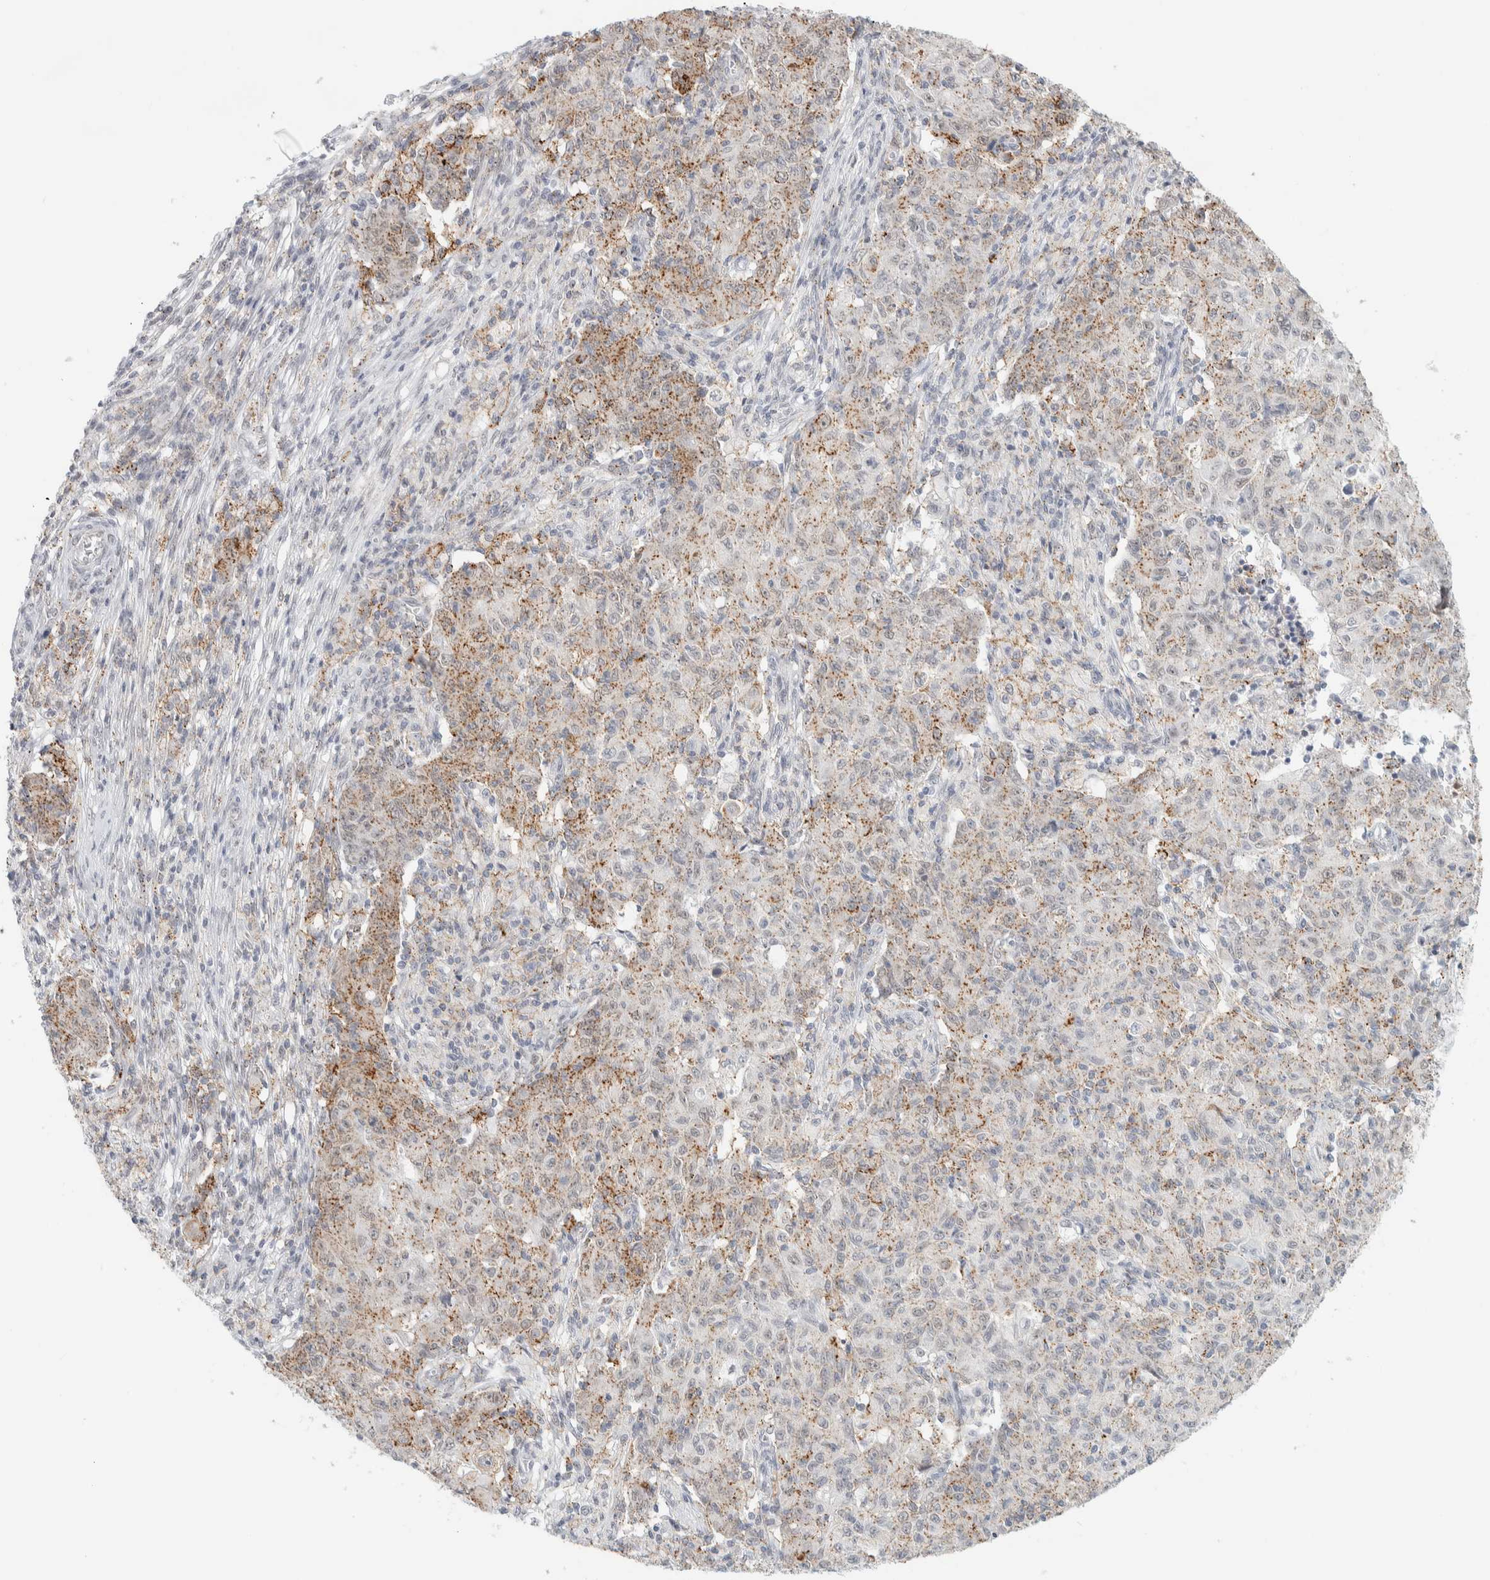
{"staining": {"intensity": "moderate", "quantity": "25%-75%", "location": "cytoplasmic/membranous"}, "tissue": "ovarian cancer", "cell_type": "Tumor cells", "image_type": "cancer", "snomed": [{"axis": "morphology", "description": "Carcinoma, endometroid"}, {"axis": "topography", "description": "Ovary"}], "caption": "Immunohistochemical staining of ovarian cancer demonstrates medium levels of moderate cytoplasmic/membranous staining in about 25%-75% of tumor cells.", "gene": "CDH17", "patient": {"sex": "female", "age": 42}}